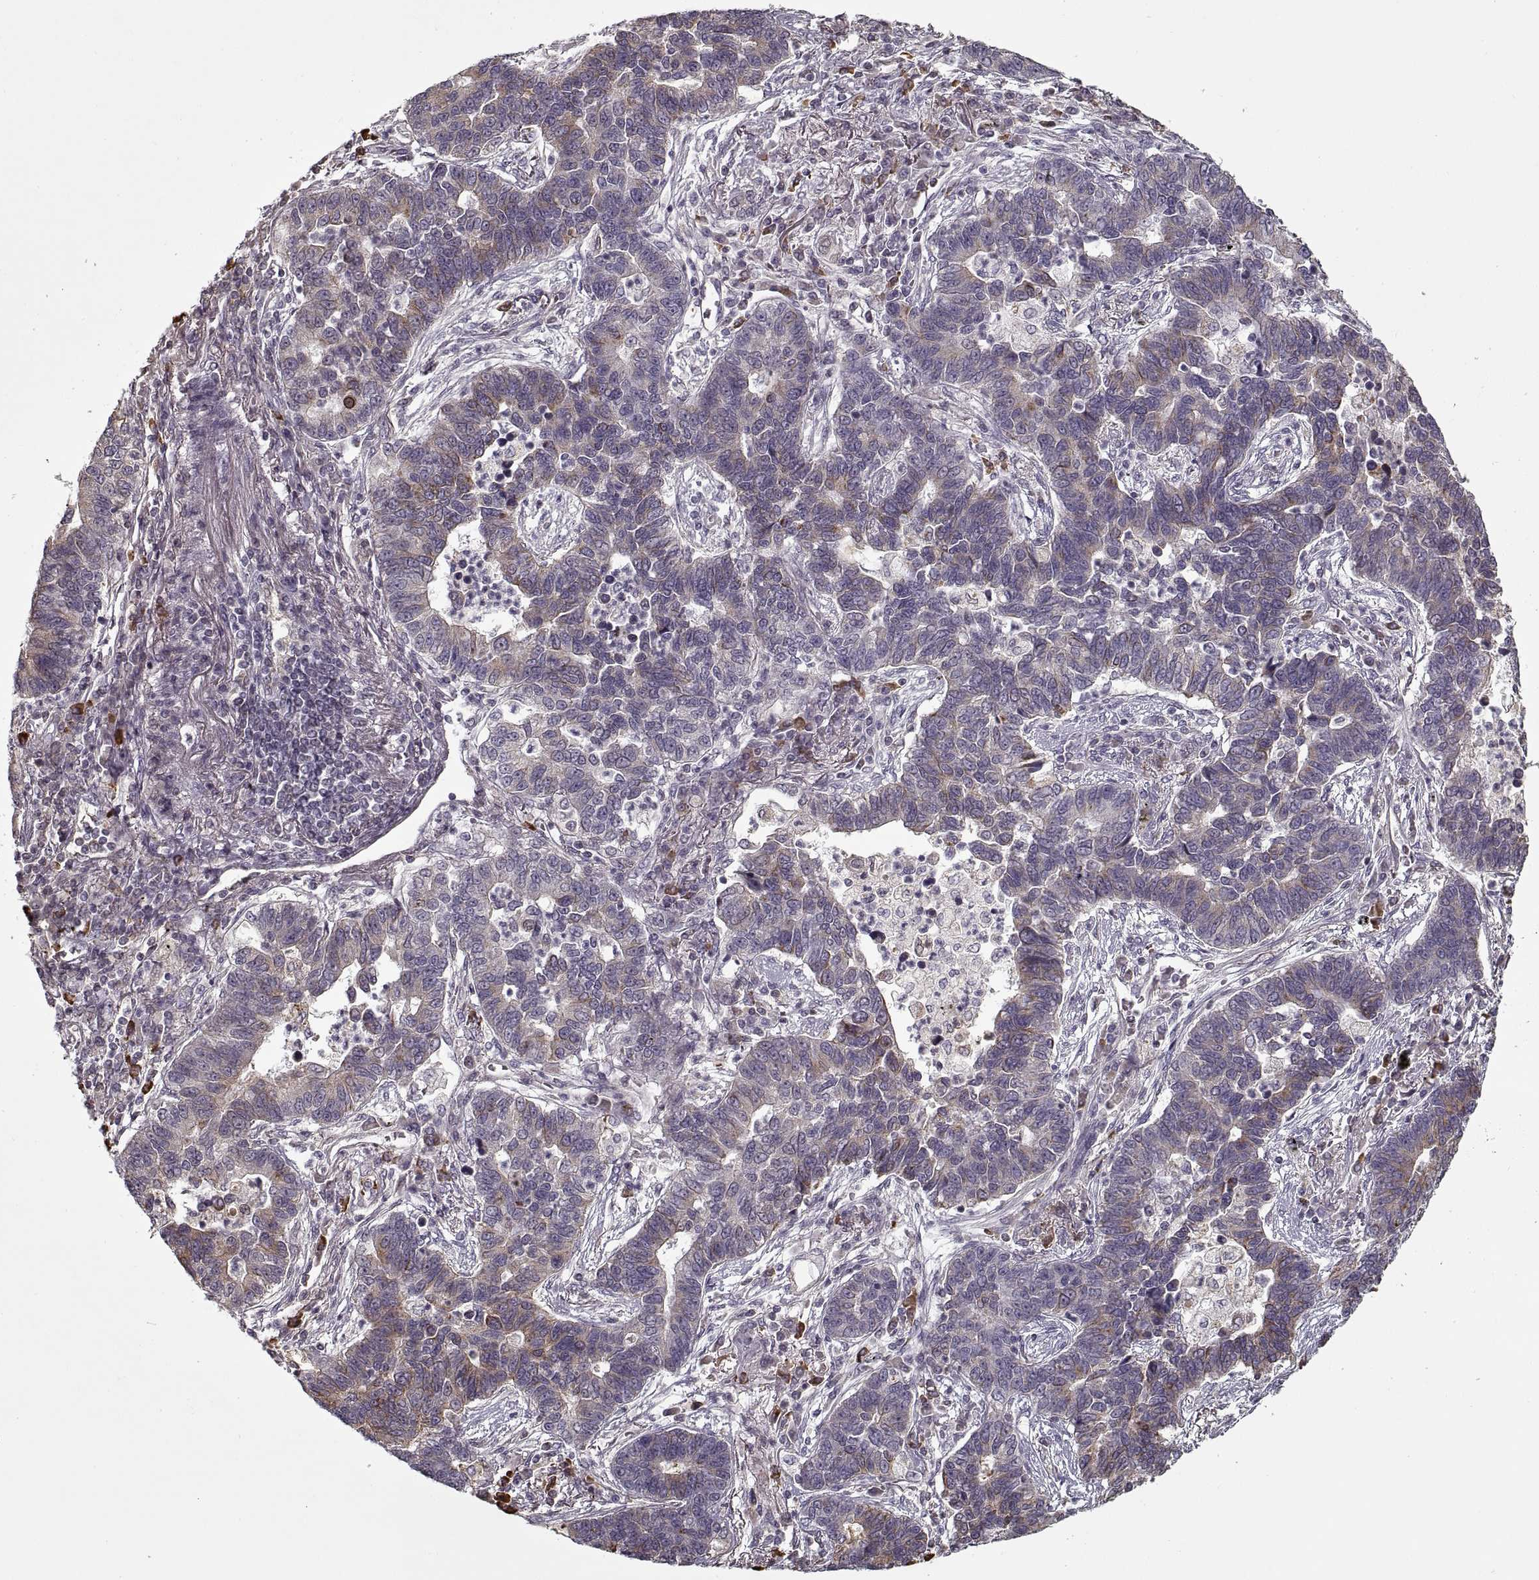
{"staining": {"intensity": "moderate", "quantity": "<25%", "location": "cytoplasmic/membranous"}, "tissue": "lung cancer", "cell_type": "Tumor cells", "image_type": "cancer", "snomed": [{"axis": "morphology", "description": "Adenocarcinoma, NOS"}, {"axis": "topography", "description": "Lung"}], "caption": "Protein analysis of lung cancer (adenocarcinoma) tissue exhibits moderate cytoplasmic/membranous expression in about <25% of tumor cells. (Brightfield microscopy of DAB IHC at high magnification).", "gene": "GAD2", "patient": {"sex": "female", "age": 57}}